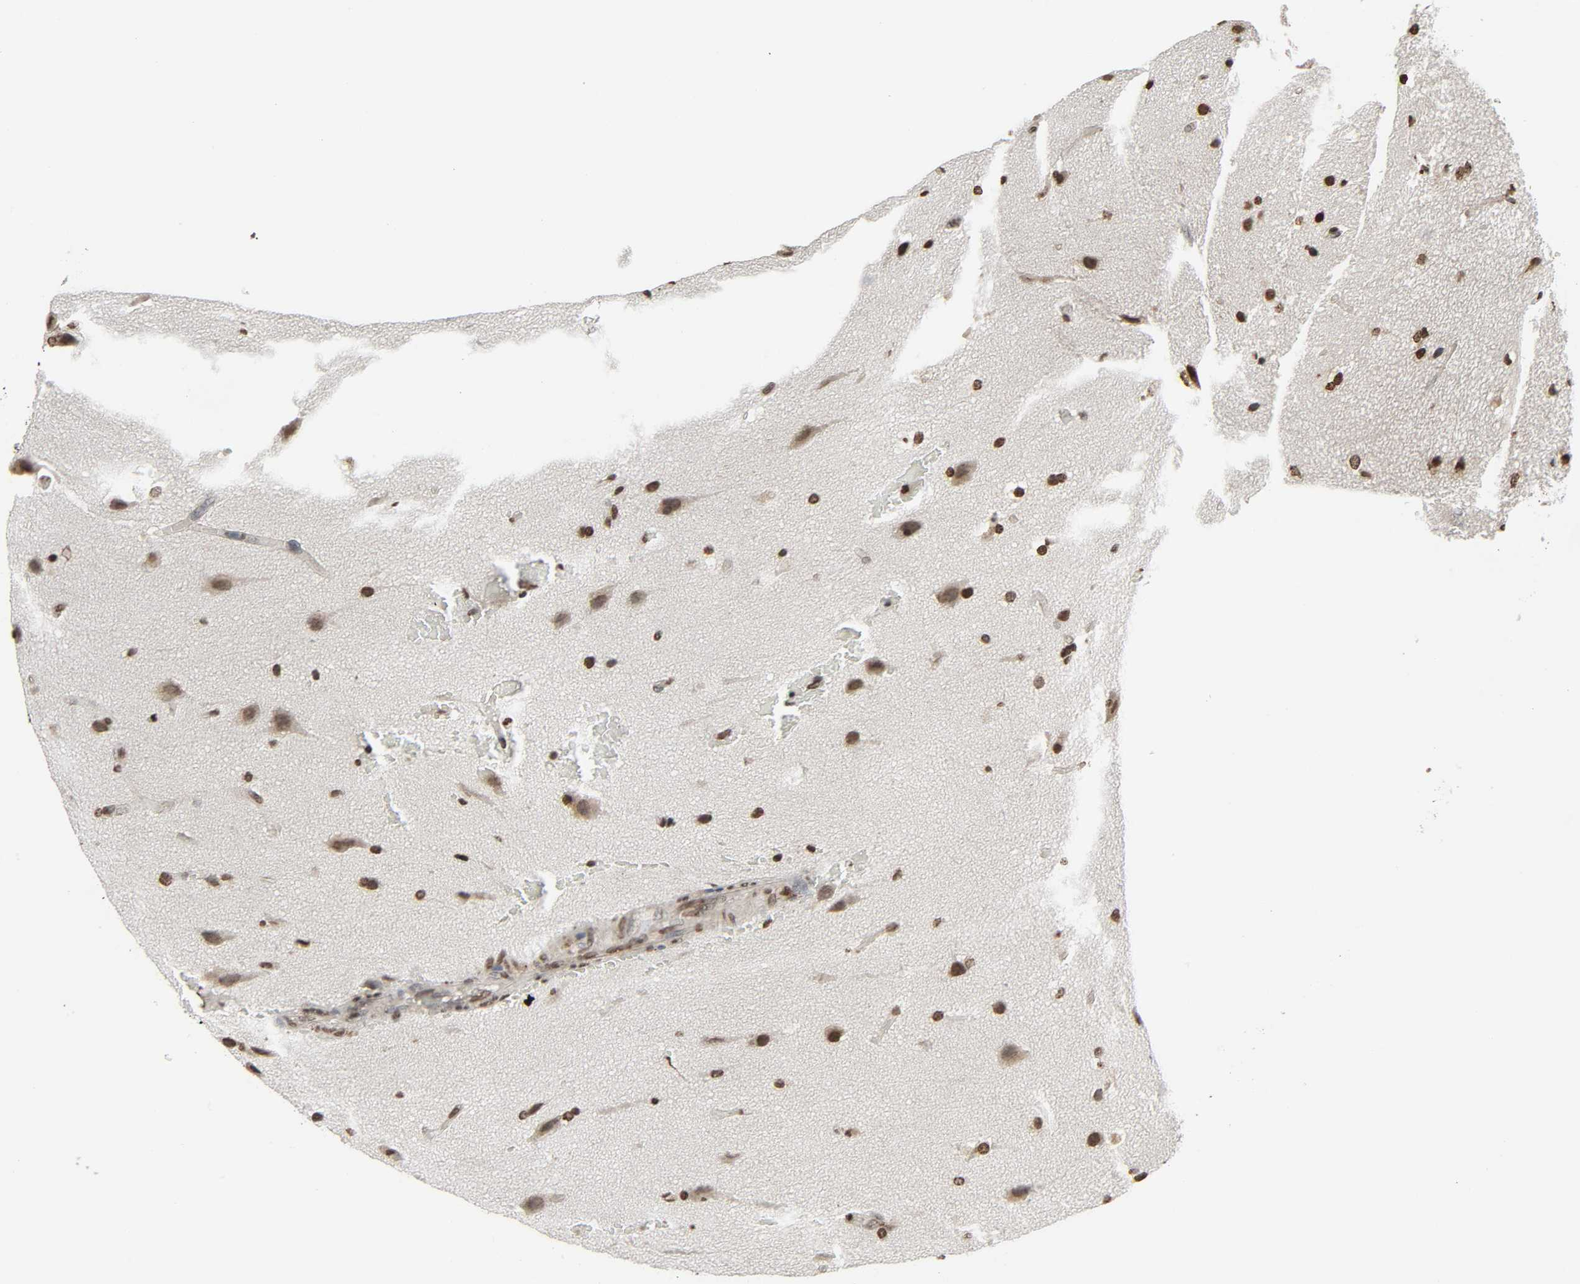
{"staining": {"intensity": "moderate", "quantity": ">75%", "location": "nuclear"}, "tissue": "glioma", "cell_type": "Tumor cells", "image_type": "cancer", "snomed": [{"axis": "morphology", "description": "Glioma, malignant, Low grade"}, {"axis": "topography", "description": "Cerebral cortex"}], "caption": "There is medium levels of moderate nuclear staining in tumor cells of glioma, as demonstrated by immunohistochemical staining (brown color).", "gene": "ELAVL1", "patient": {"sex": "female", "age": 47}}